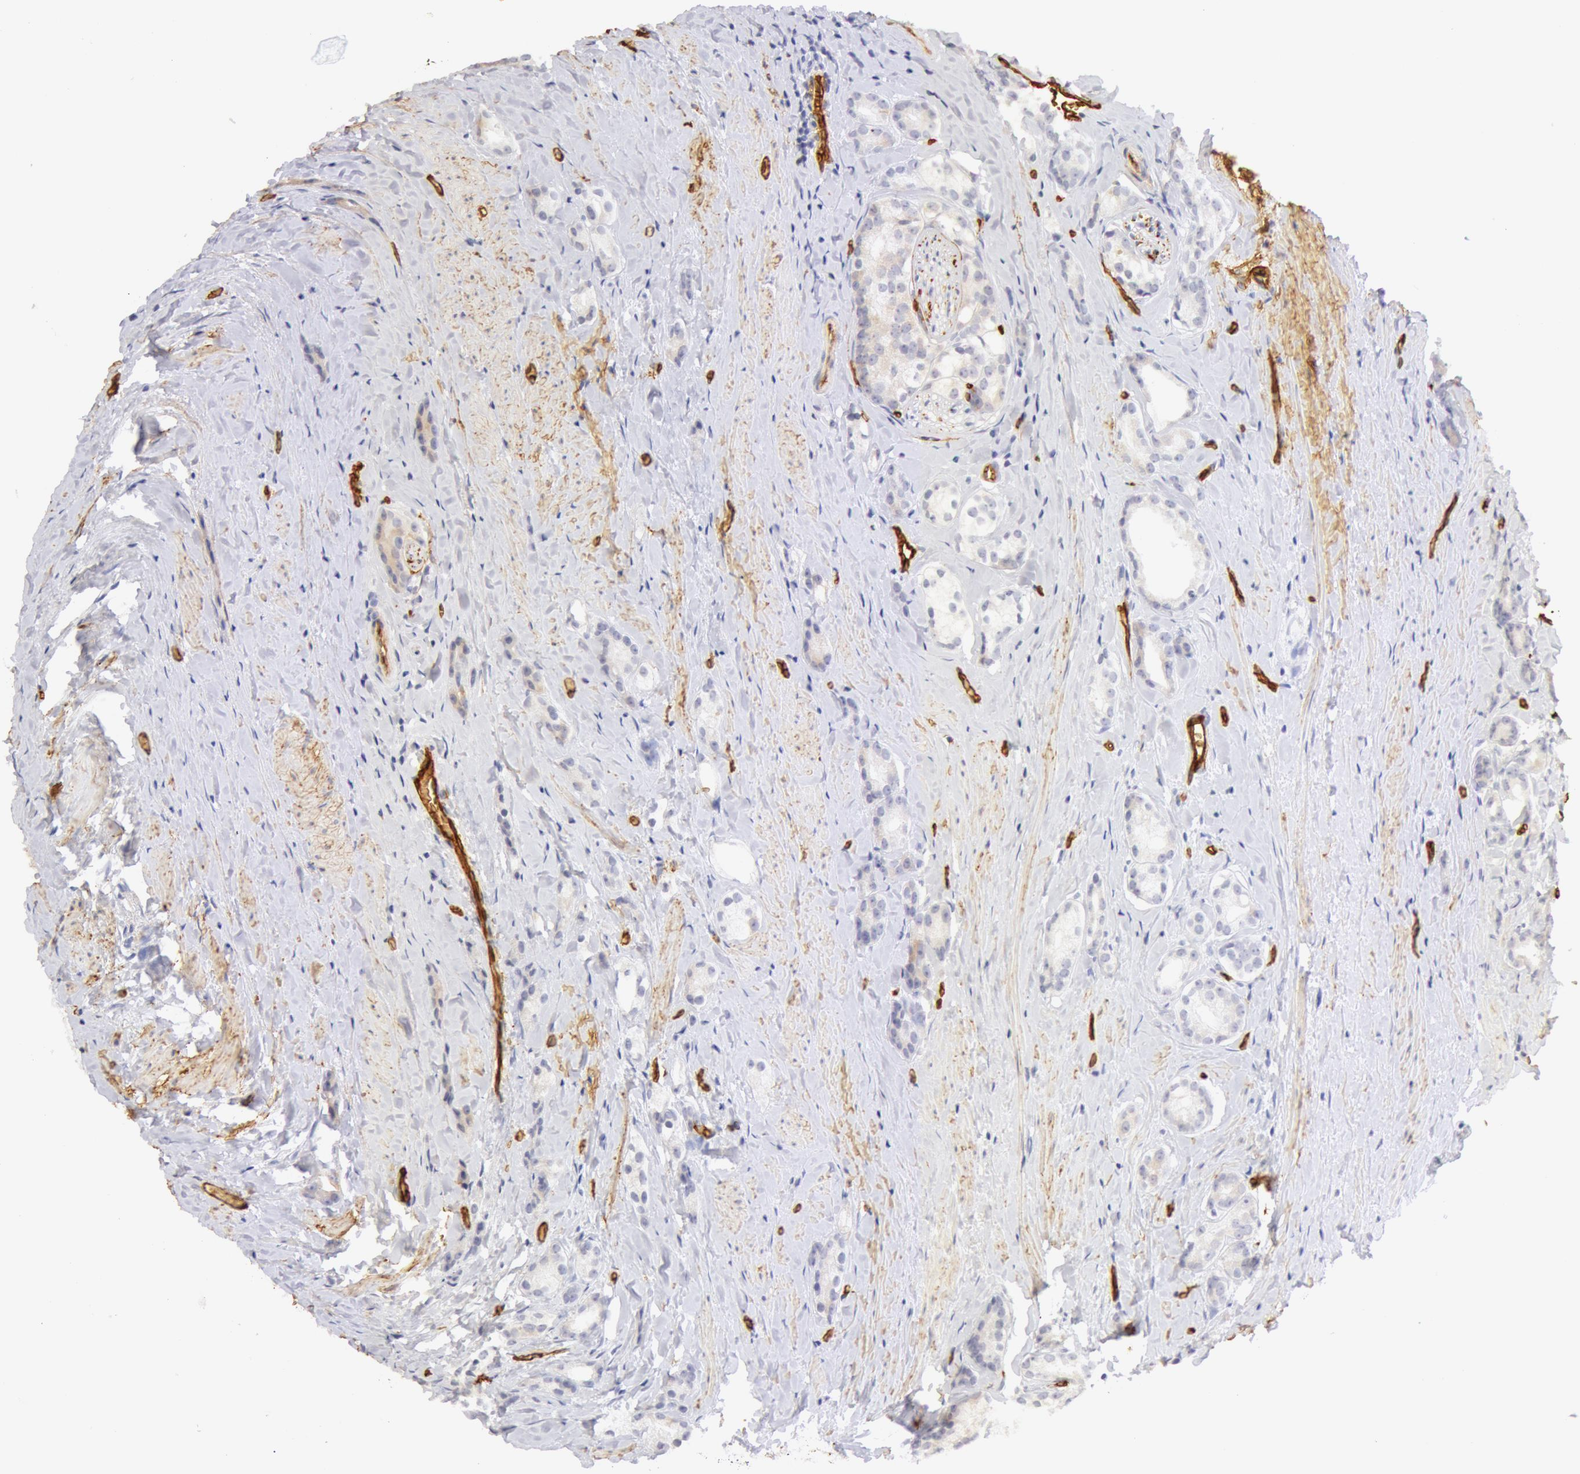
{"staining": {"intensity": "negative", "quantity": "none", "location": "none"}, "tissue": "prostate cancer", "cell_type": "Tumor cells", "image_type": "cancer", "snomed": [{"axis": "morphology", "description": "Adenocarcinoma, Medium grade"}, {"axis": "topography", "description": "Prostate"}], "caption": "DAB (3,3'-diaminobenzidine) immunohistochemical staining of human prostate cancer (adenocarcinoma (medium-grade)) exhibits no significant staining in tumor cells. Nuclei are stained in blue.", "gene": "AQP1", "patient": {"sex": "male", "age": 59}}